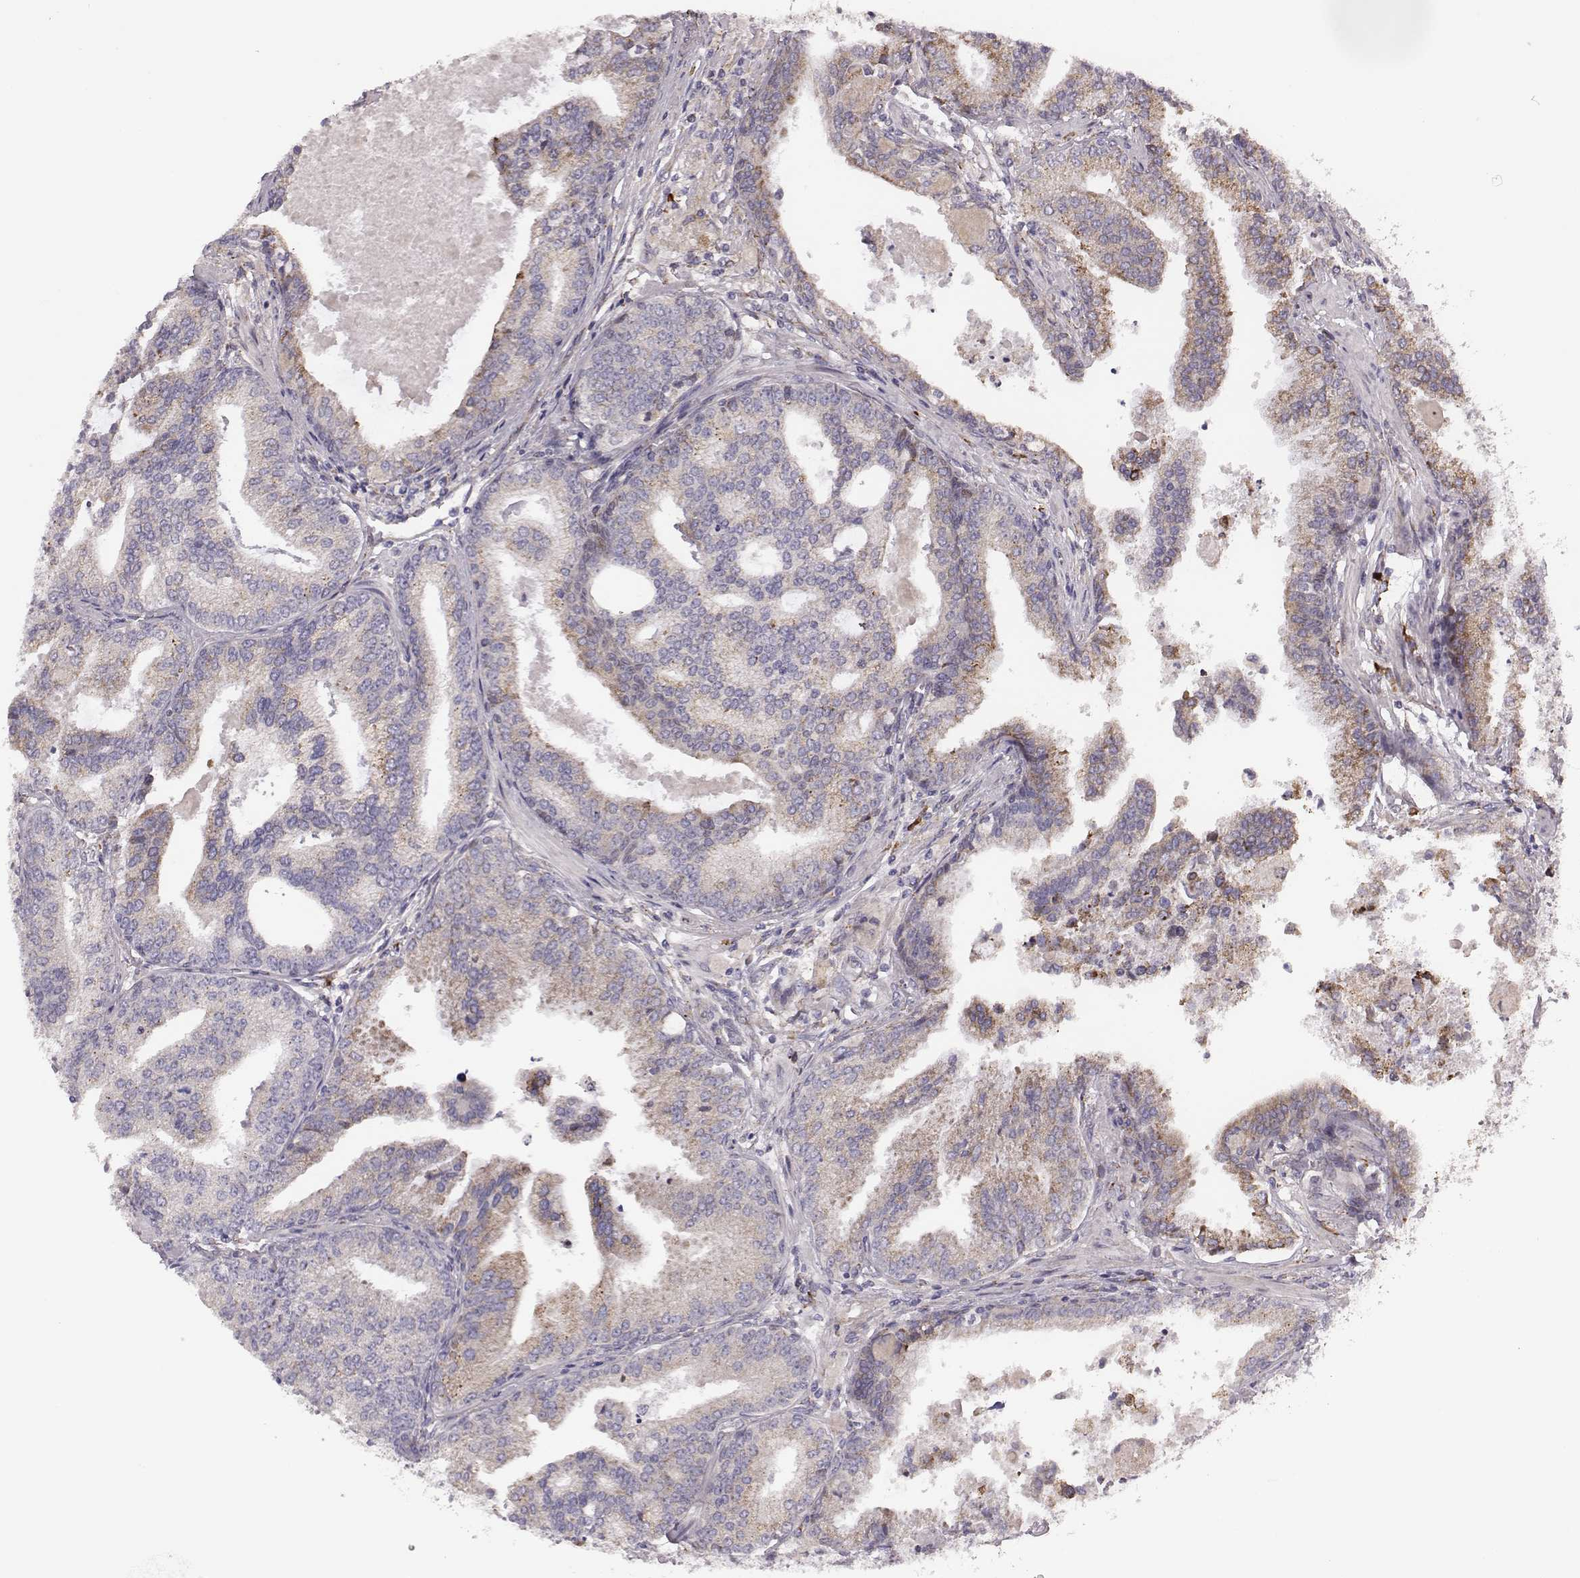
{"staining": {"intensity": "moderate", "quantity": ">75%", "location": "cytoplasmic/membranous"}, "tissue": "prostate cancer", "cell_type": "Tumor cells", "image_type": "cancer", "snomed": [{"axis": "morphology", "description": "Adenocarcinoma, NOS"}, {"axis": "topography", "description": "Prostate"}], "caption": "Immunohistochemical staining of human prostate cancer demonstrates medium levels of moderate cytoplasmic/membranous protein positivity in about >75% of tumor cells.", "gene": "SELENOI", "patient": {"sex": "male", "age": 64}}